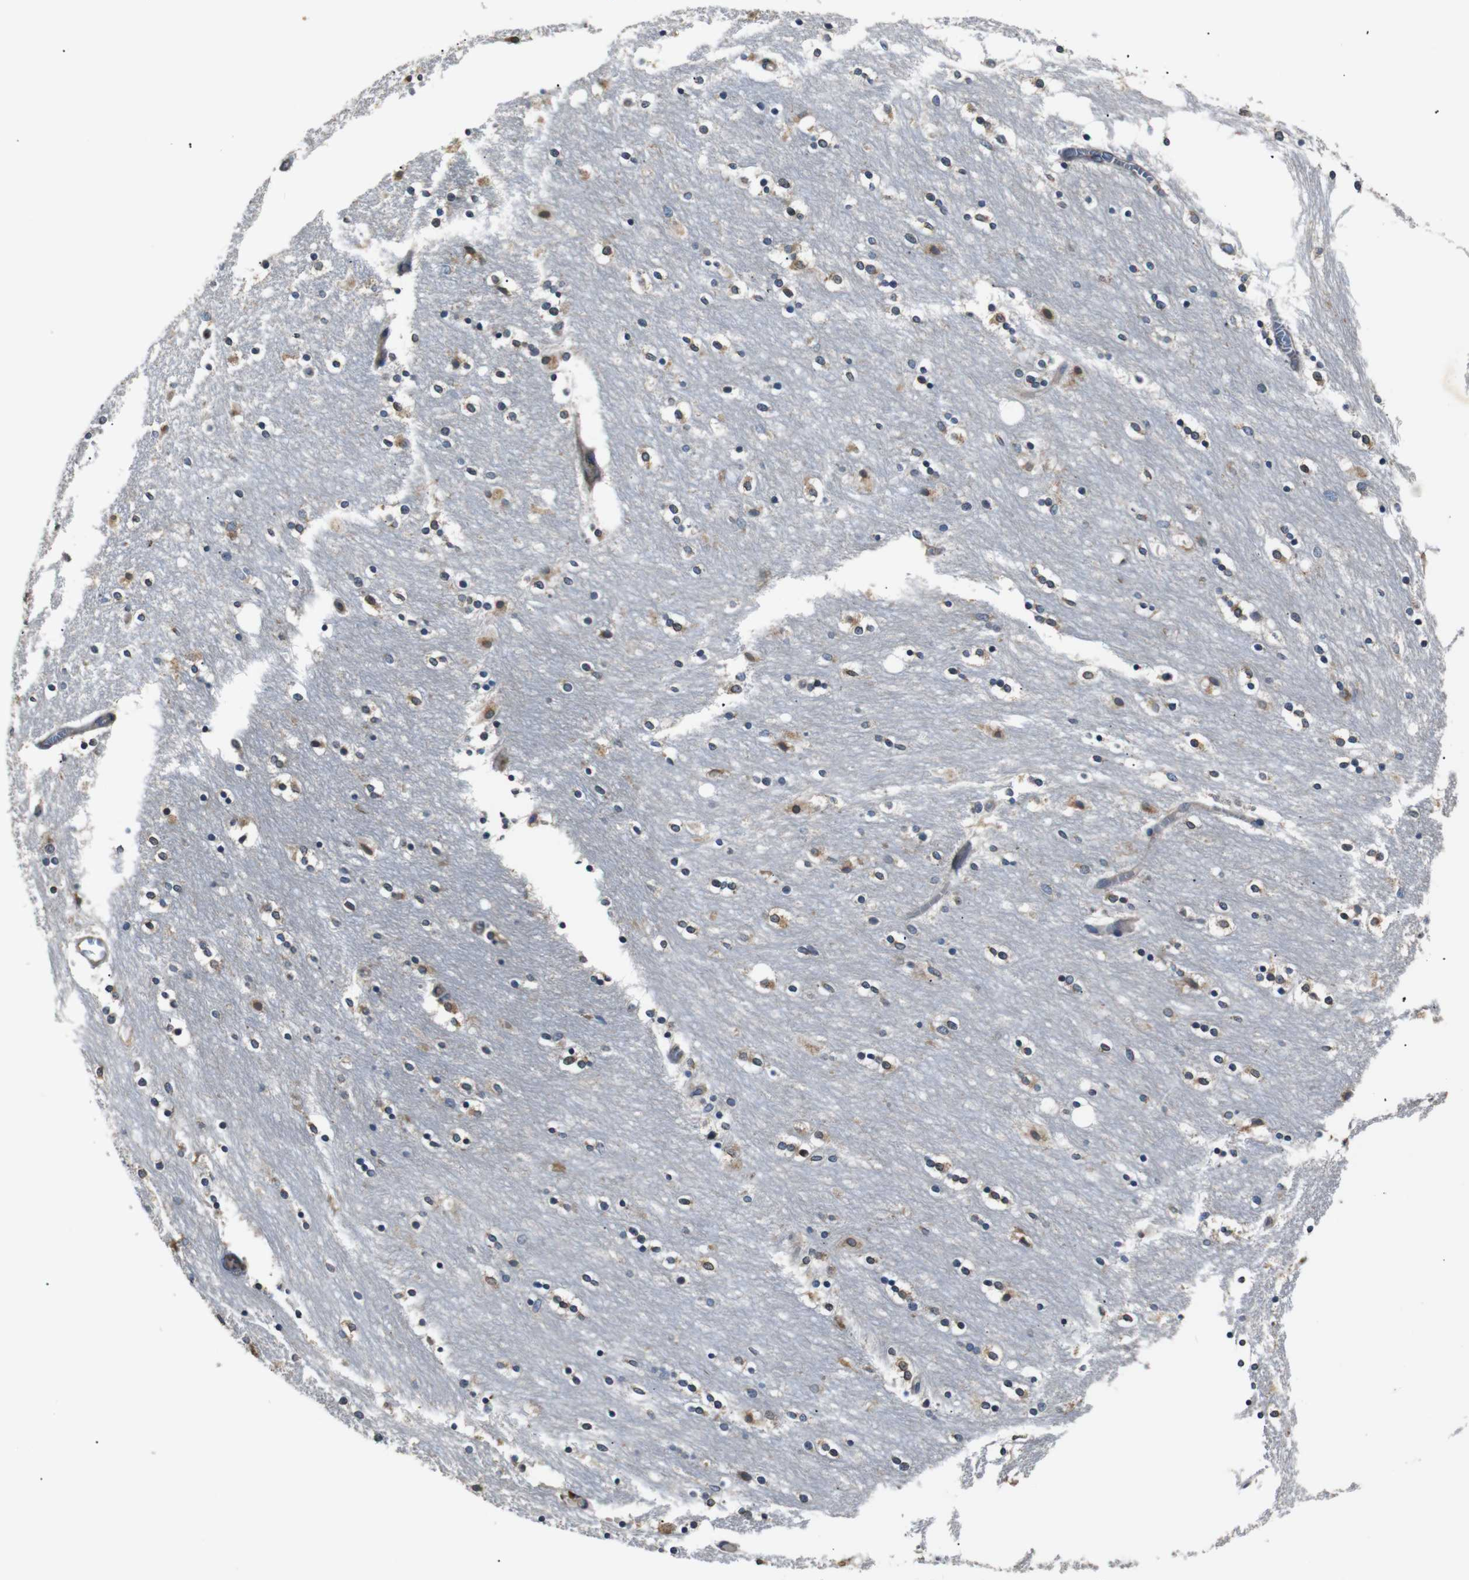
{"staining": {"intensity": "moderate", "quantity": "25%-75%", "location": "cytoplasmic/membranous"}, "tissue": "caudate", "cell_type": "Glial cells", "image_type": "normal", "snomed": [{"axis": "morphology", "description": "Normal tissue, NOS"}, {"axis": "topography", "description": "Lateral ventricle wall"}], "caption": "IHC staining of normal caudate, which displays medium levels of moderate cytoplasmic/membranous positivity in approximately 25%-75% of glial cells indicating moderate cytoplasmic/membranous protein staining. The staining was performed using DAB (brown) for protein detection and nuclei were counterstained in hematoxylin (blue).", "gene": "TMED2", "patient": {"sex": "female", "age": 54}}